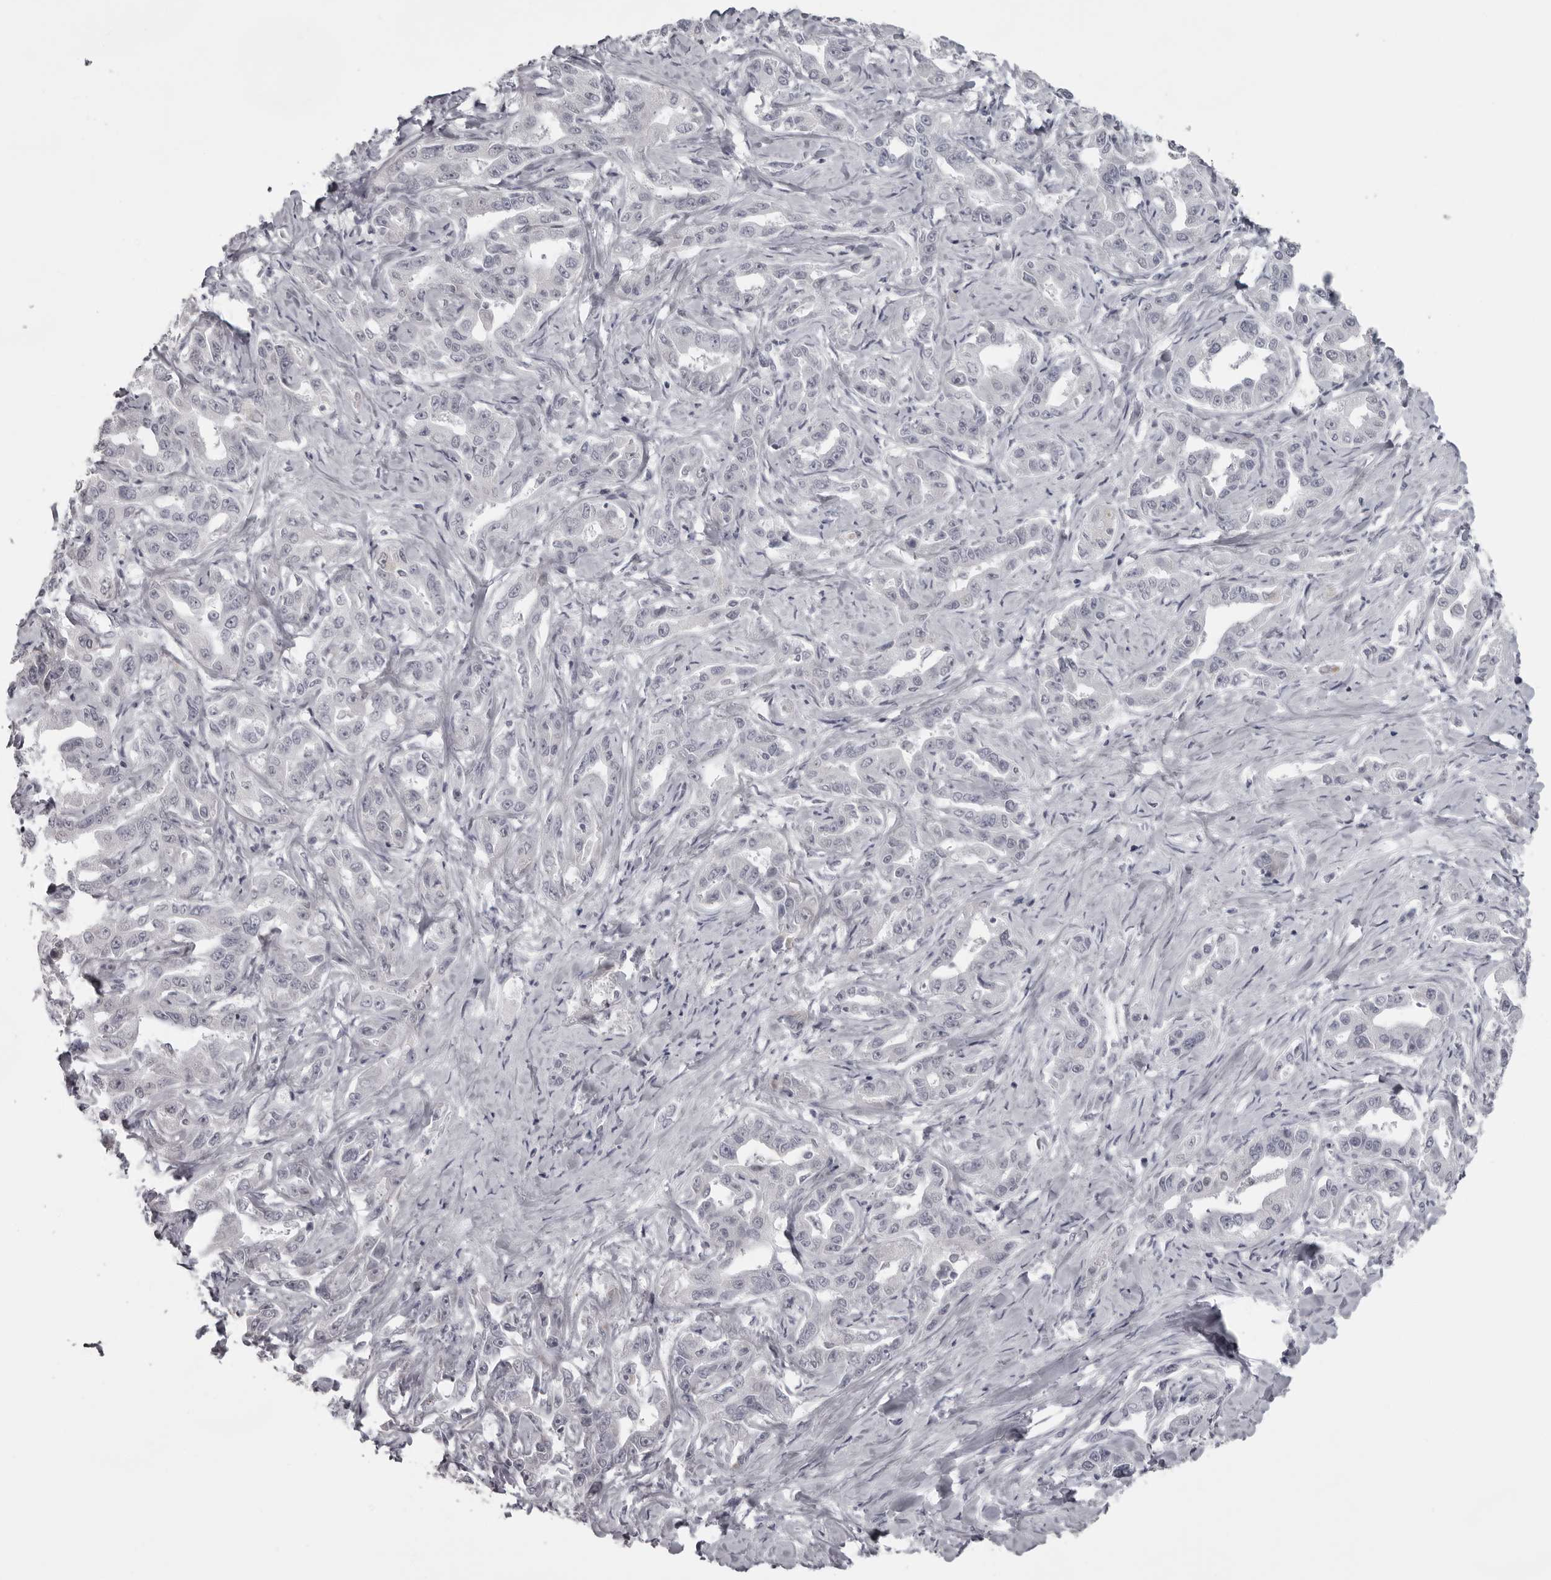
{"staining": {"intensity": "negative", "quantity": "none", "location": "none"}, "tissue": "liver cancer", "cell_type": "Tumor cells", "image_type": "cancer", "snomed": [{"axis": "morphology", "description": "Cholangiocarcinoma"}, {"axis": "topography", "description": "Liver"}], "caption": "Immunohistochemistry (IHC) micrograph of cholangiocarcinoma (liver) stained for a protein (brown), which displays no expression in tumor cells.", "gene": "NUDT18", "patient": {"sex": "male", "age": 59}}